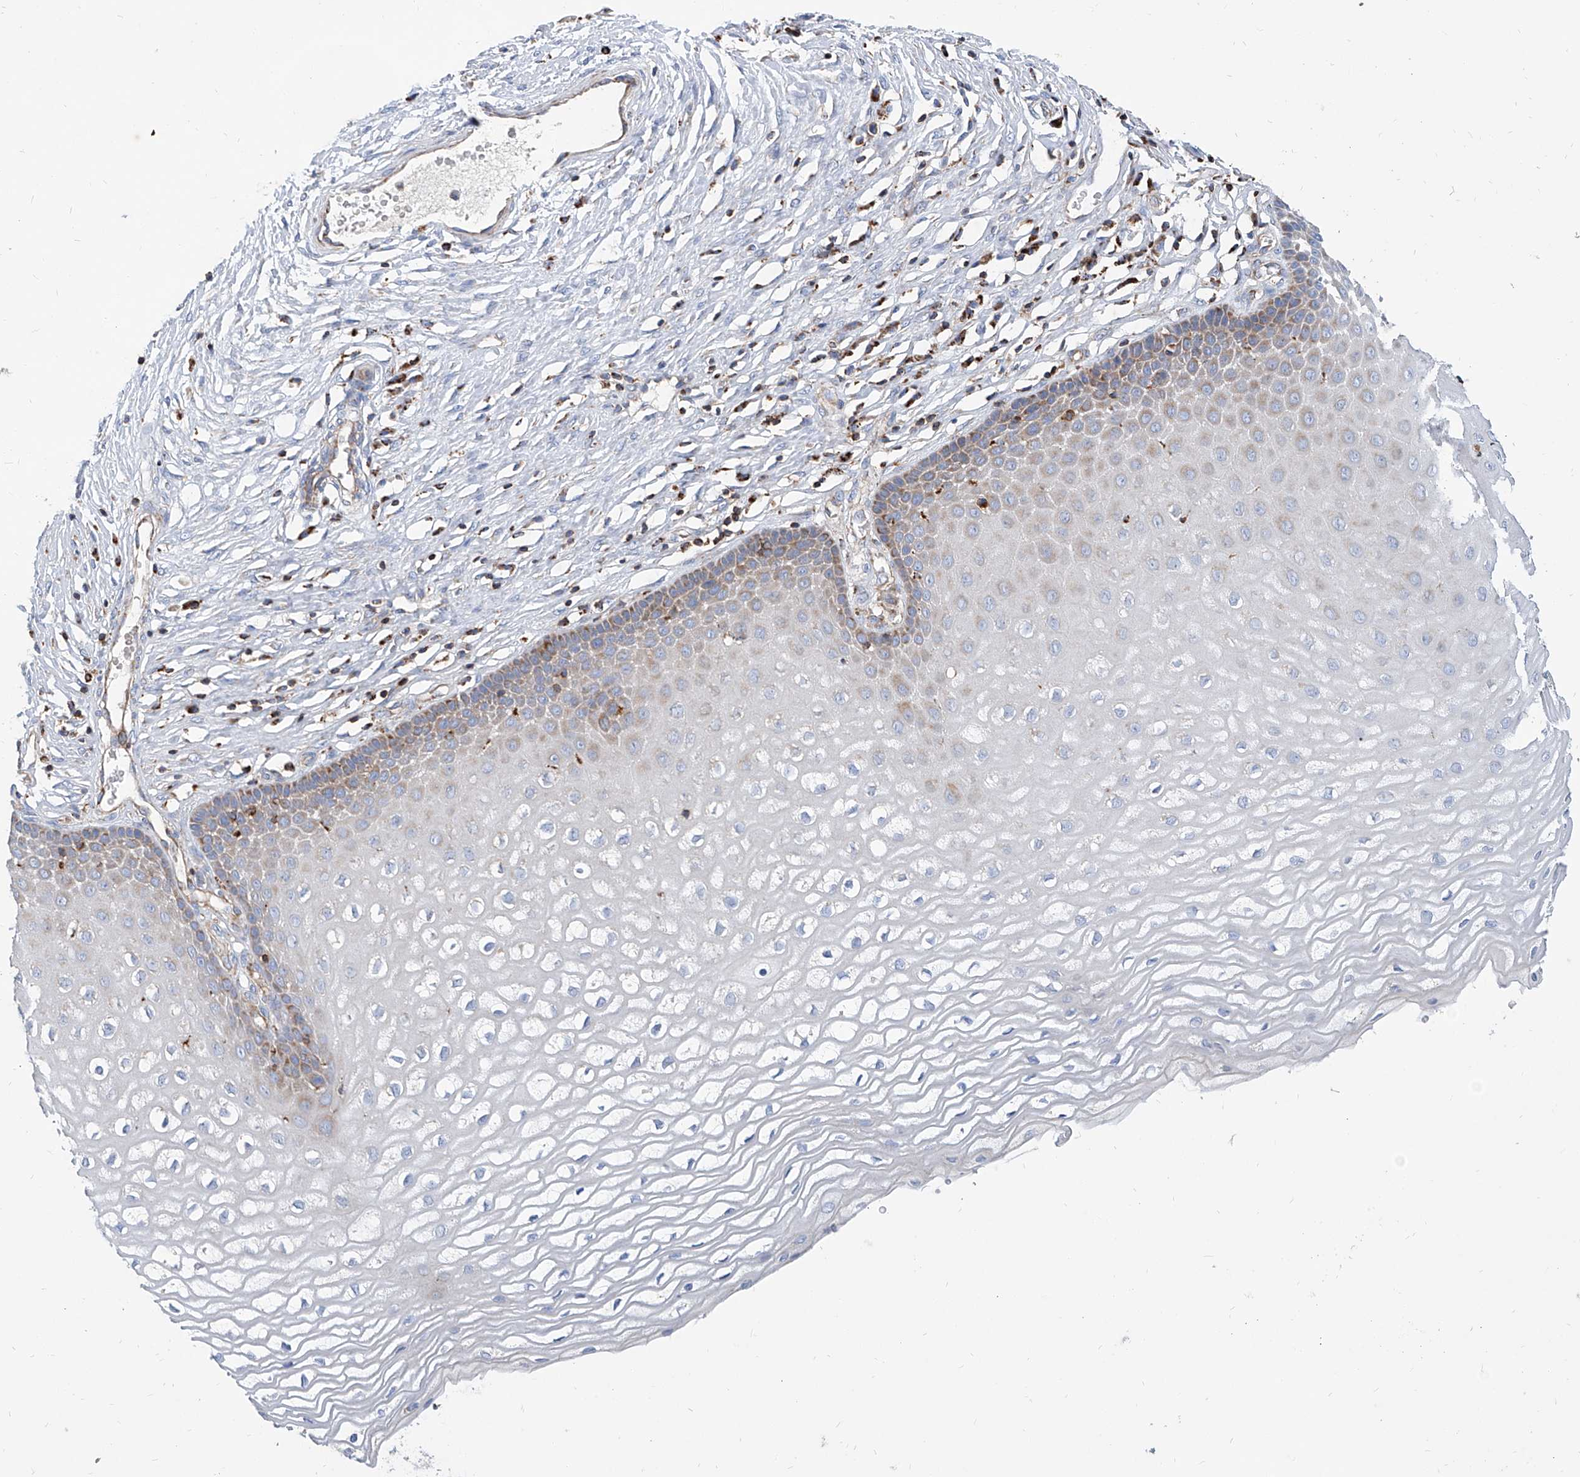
{"staining": {"intensity": "weak", "quantity": "25%-75%", "location": "cytoplasmic/membranous"}, "tissue": "cervix", "cell_type": "Glandular cells", "image_type": "normal", "snomed": [{"axis": "morphology", "description": "Normal tissue, NOS"}, {"axis": "topography", "description": "Cervix"}], "caption": "The micrograph displays staining of unremarkable cervix, revealing weak cytoplasmic/membranous protein positivity (brown color) within glandular cells.", "gene": "CPNE5", "patient": {"sex": "female", "age": 55}}